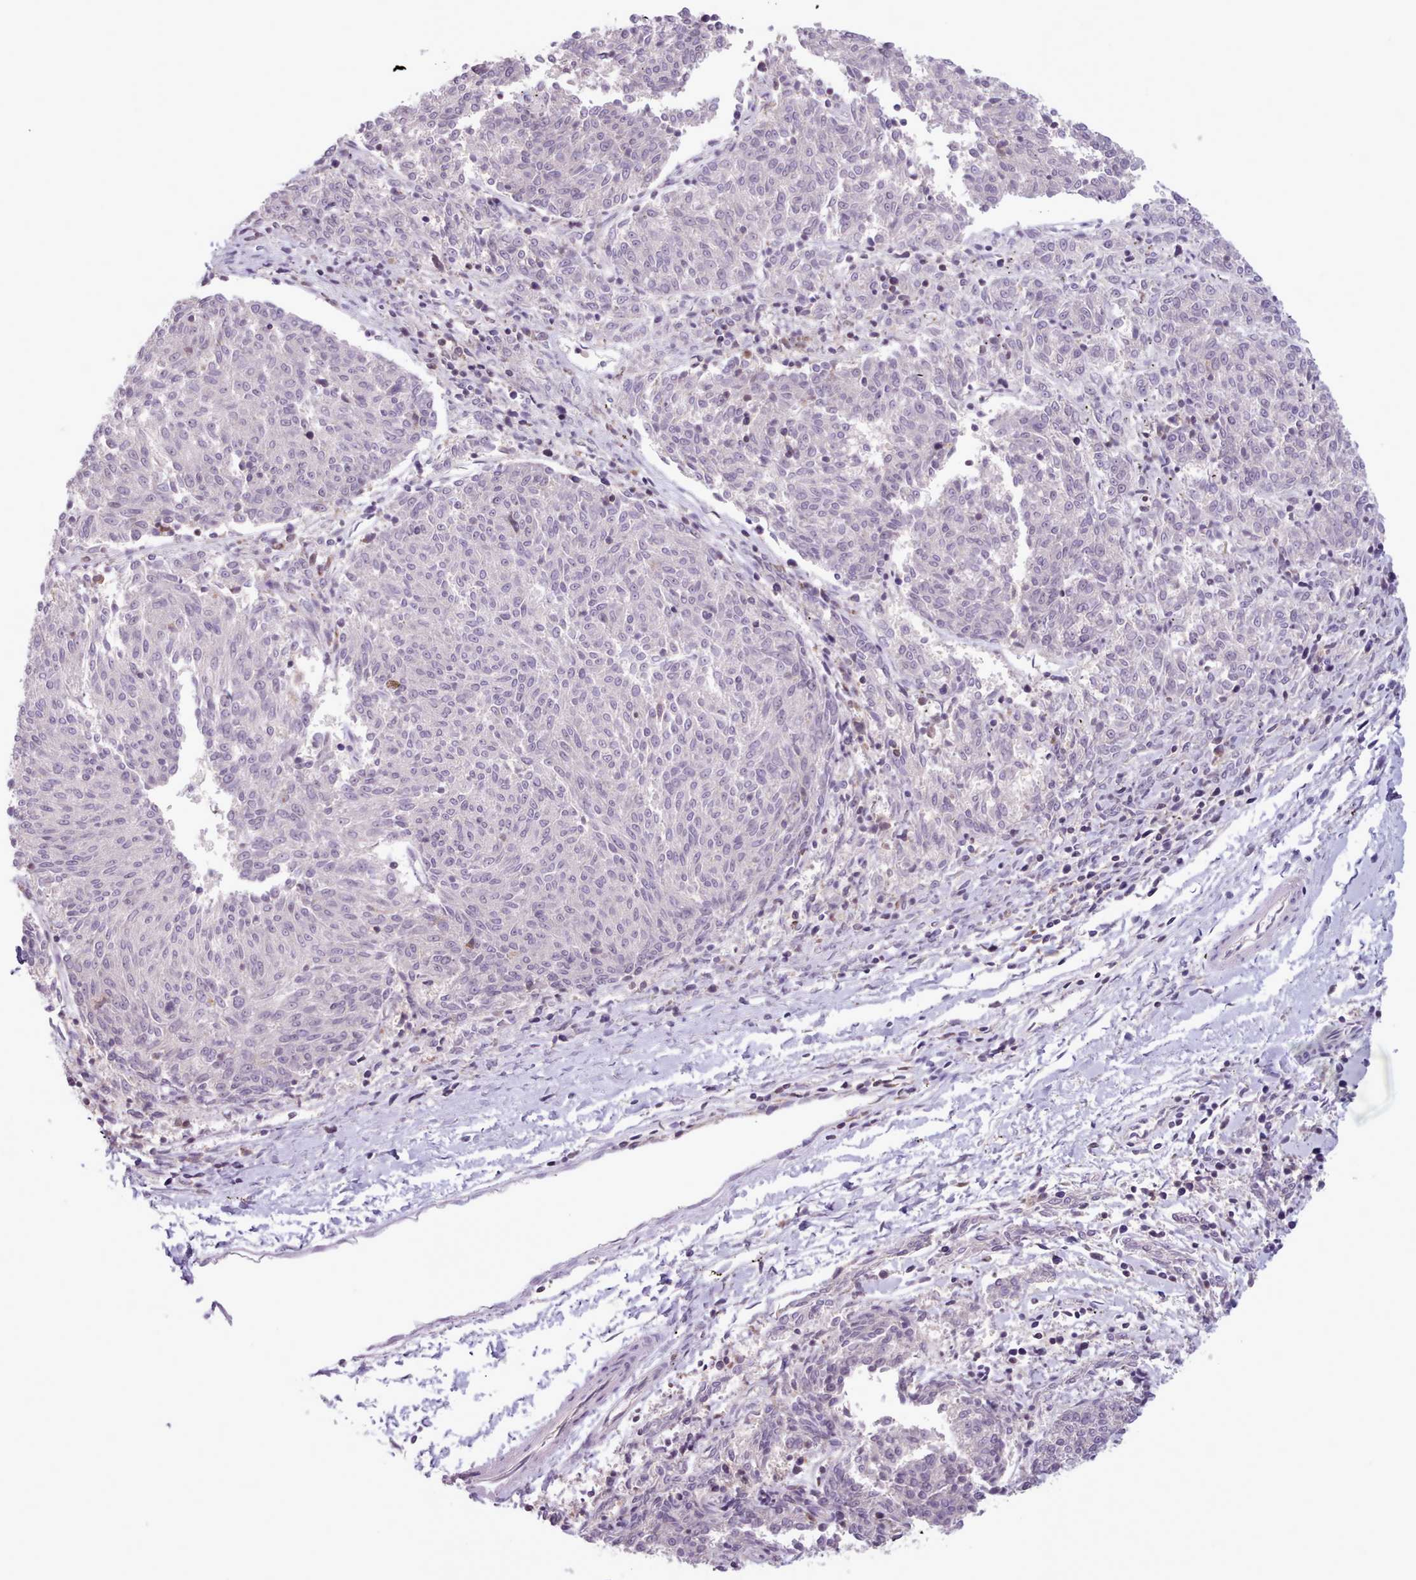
{"staining": {"intensity": "moderate", "quantity": "25%-75%", "location": "cytoplasmic/membranous"}, "tissue": "melanoma", "cell_type": "Tumor cells", "image_type": "cancer", "snomed": [{"axis": "morphology", "description": "Malignant melanoma, NOS"}, {"axis": "topography", "description": "Skin"}], "caption": "A high-resolution histopathology image shows immunohistochemistry staining of melanoma, which demonstrates moderate cytoplasmic/membranous staining in approximately 25%-75% of tumor cells. (Brightfield microscopy of DAB IHC at high magnification).", "gene": "CRYBG1", "patient": {"sex": "female", "age": 72}}